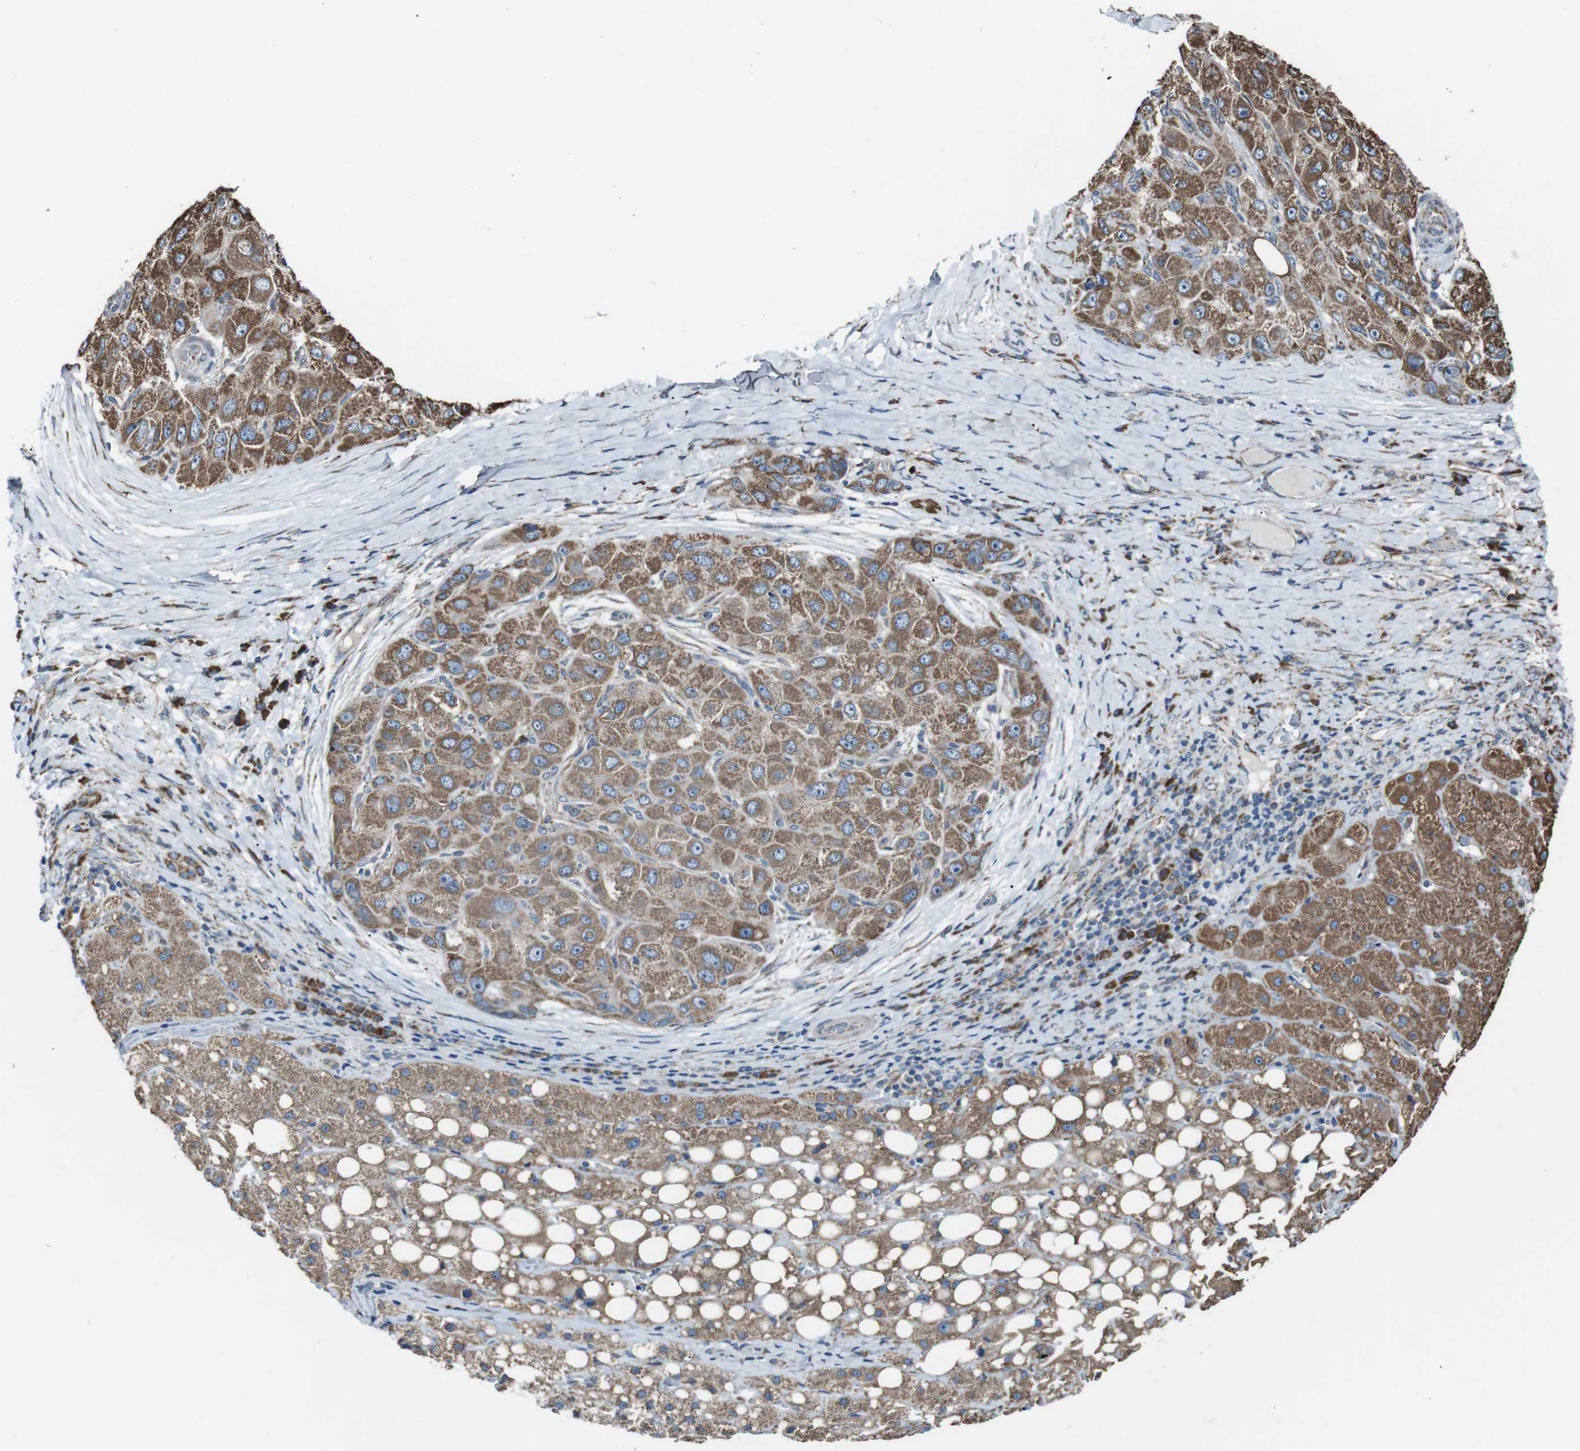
{"staining": {"intensity": "moderate", "quantity": ">75%", "location": "cytoplasmic/membranous"}, "tissue": "liver cancer", "cell_type": "Tumor cells", "image_type": "cancer", "snomed": [{"axis": "morphology", "description": "Carcinoma, Hepatocellular, NOS"}, {"axis": "topography", "description": "Liver"}], "caption": "High-power microscopy captured an immunohistochemistry image of hepatocellular carcinoma (liver), revealing moderate cytoplasmic/membranous staining in about >75% of tumor cells.", "gene": "CISD2", "patient": {"sex": "male", "age": 80}}